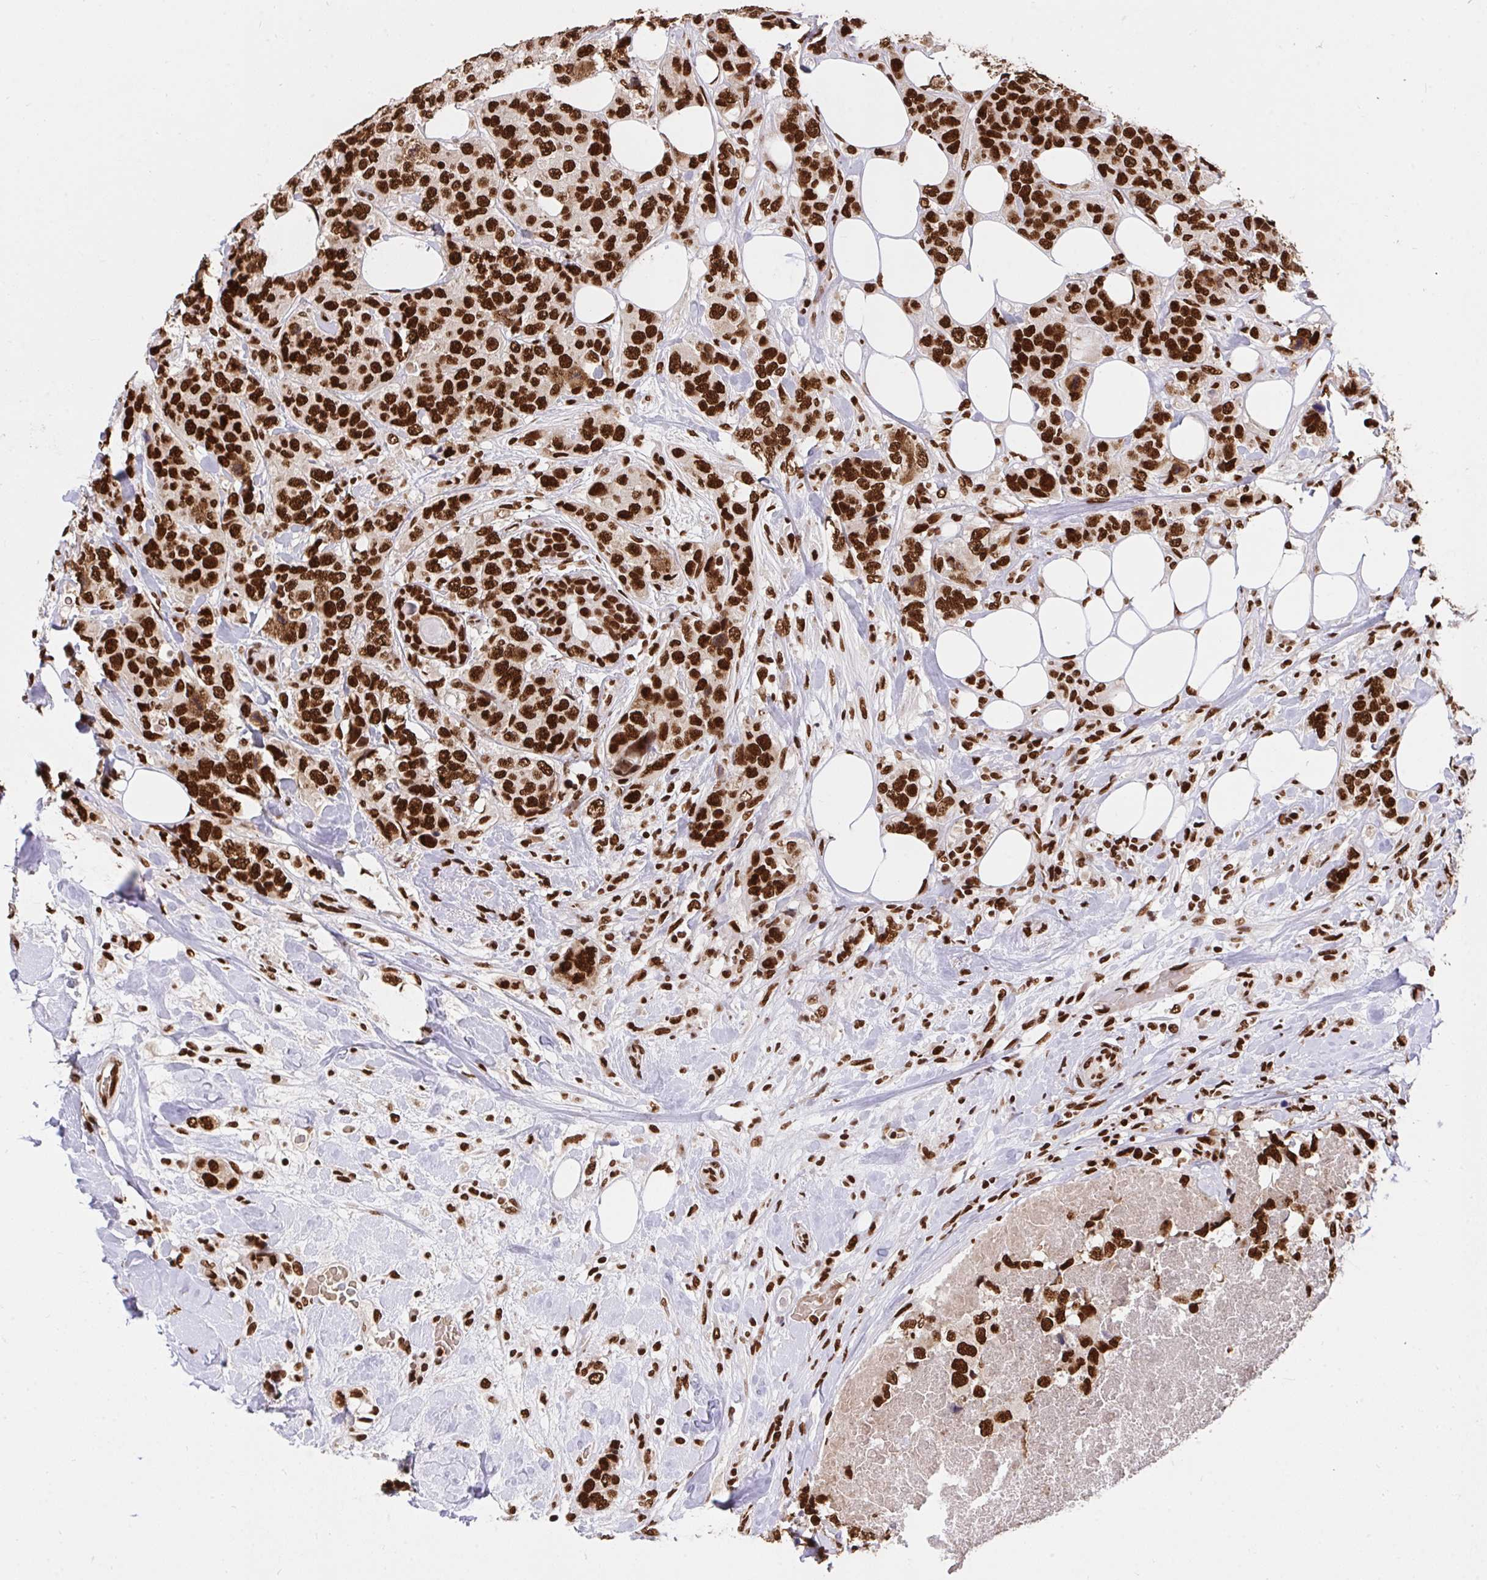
{"staining": {"intensity": "strong", "quantity": ">75%", "location": "nuclear"}, "tissue": "breast cancer", "cell_type": "Tumor cells", "image_type": "cancer", "snomed": [{"axis": "morphology", "description": "Lobular carcinoma"}, {"axis": "topography", "description": "Breast"}], "caption": "Immunohistochemical staining of human breast cancer (lobular carcinoma) reveals high levels of strong nuclear positivity in approximately >75% of tumor cells. (IHC, brightfield microscopy, high magnification).", "gene": "HNRNPL", "patient": {"sex": "female", "age": 59}}